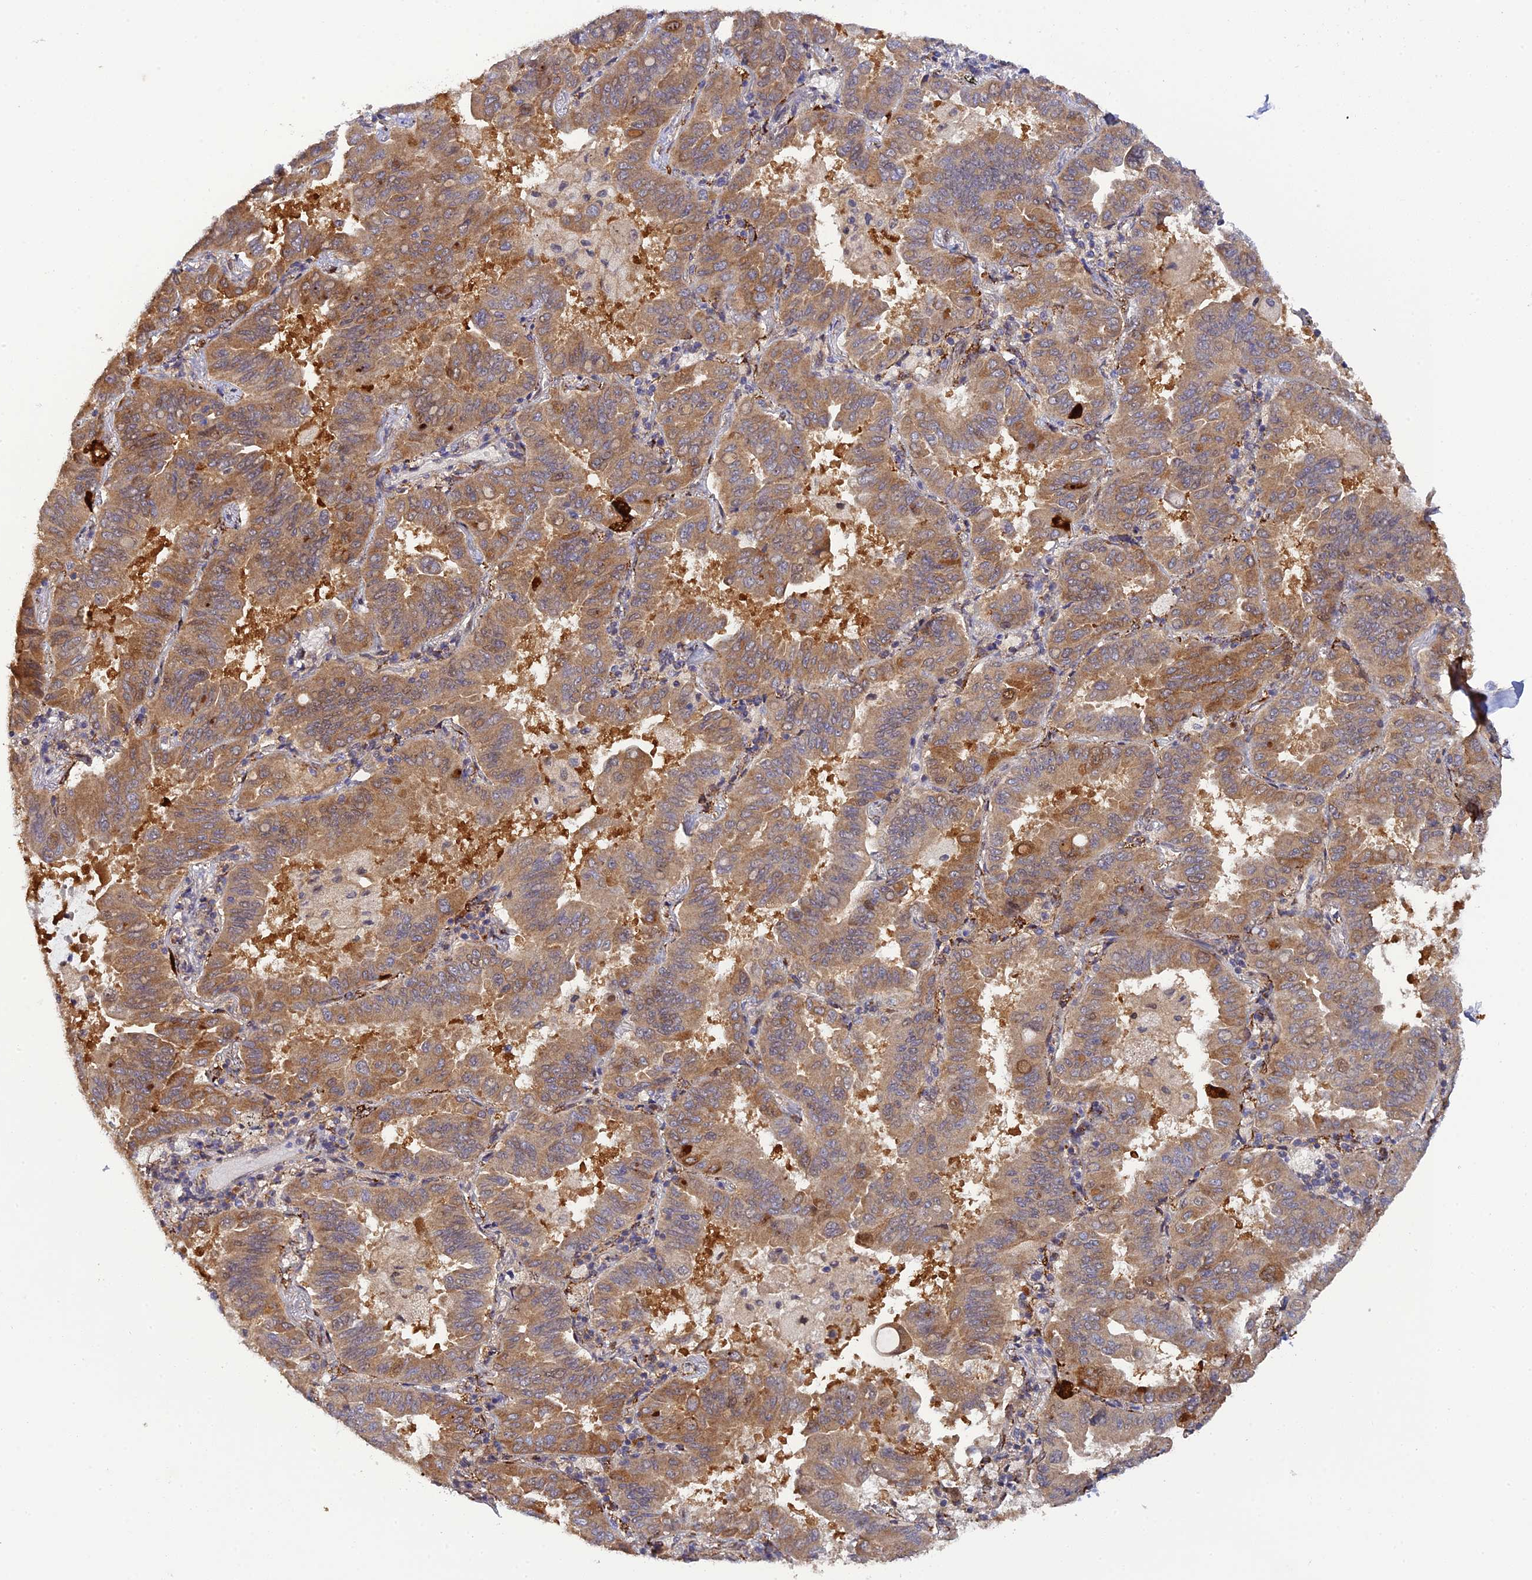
{"staining": {"intensity": "moderate", "quantity": ">75%", "location": "cytoplasmic/membranous"}, "tissue": "lung cancer", "cell_type": "Tumor cells", "image_type": "cancer", "snomed": [{"axis": "morphology", "description": "Adenocarcinoma, NOS"}, {"axis": "topography", "description": "Lung"}], "caption": "Lung cancer (adenocarcinoma) was stained to show a protein in brown. There is medium levels of moderate cytoplasmic/membranous expression in about >75% of tumor cells. The staining was performed using DAB (3,3'-diaminobenzidine), with brown indicating positive protein expression. Nuclei are stained blue with hematoxylin.", "gene": "P3H3", "patient": {"sex": "male", "age": 64}}